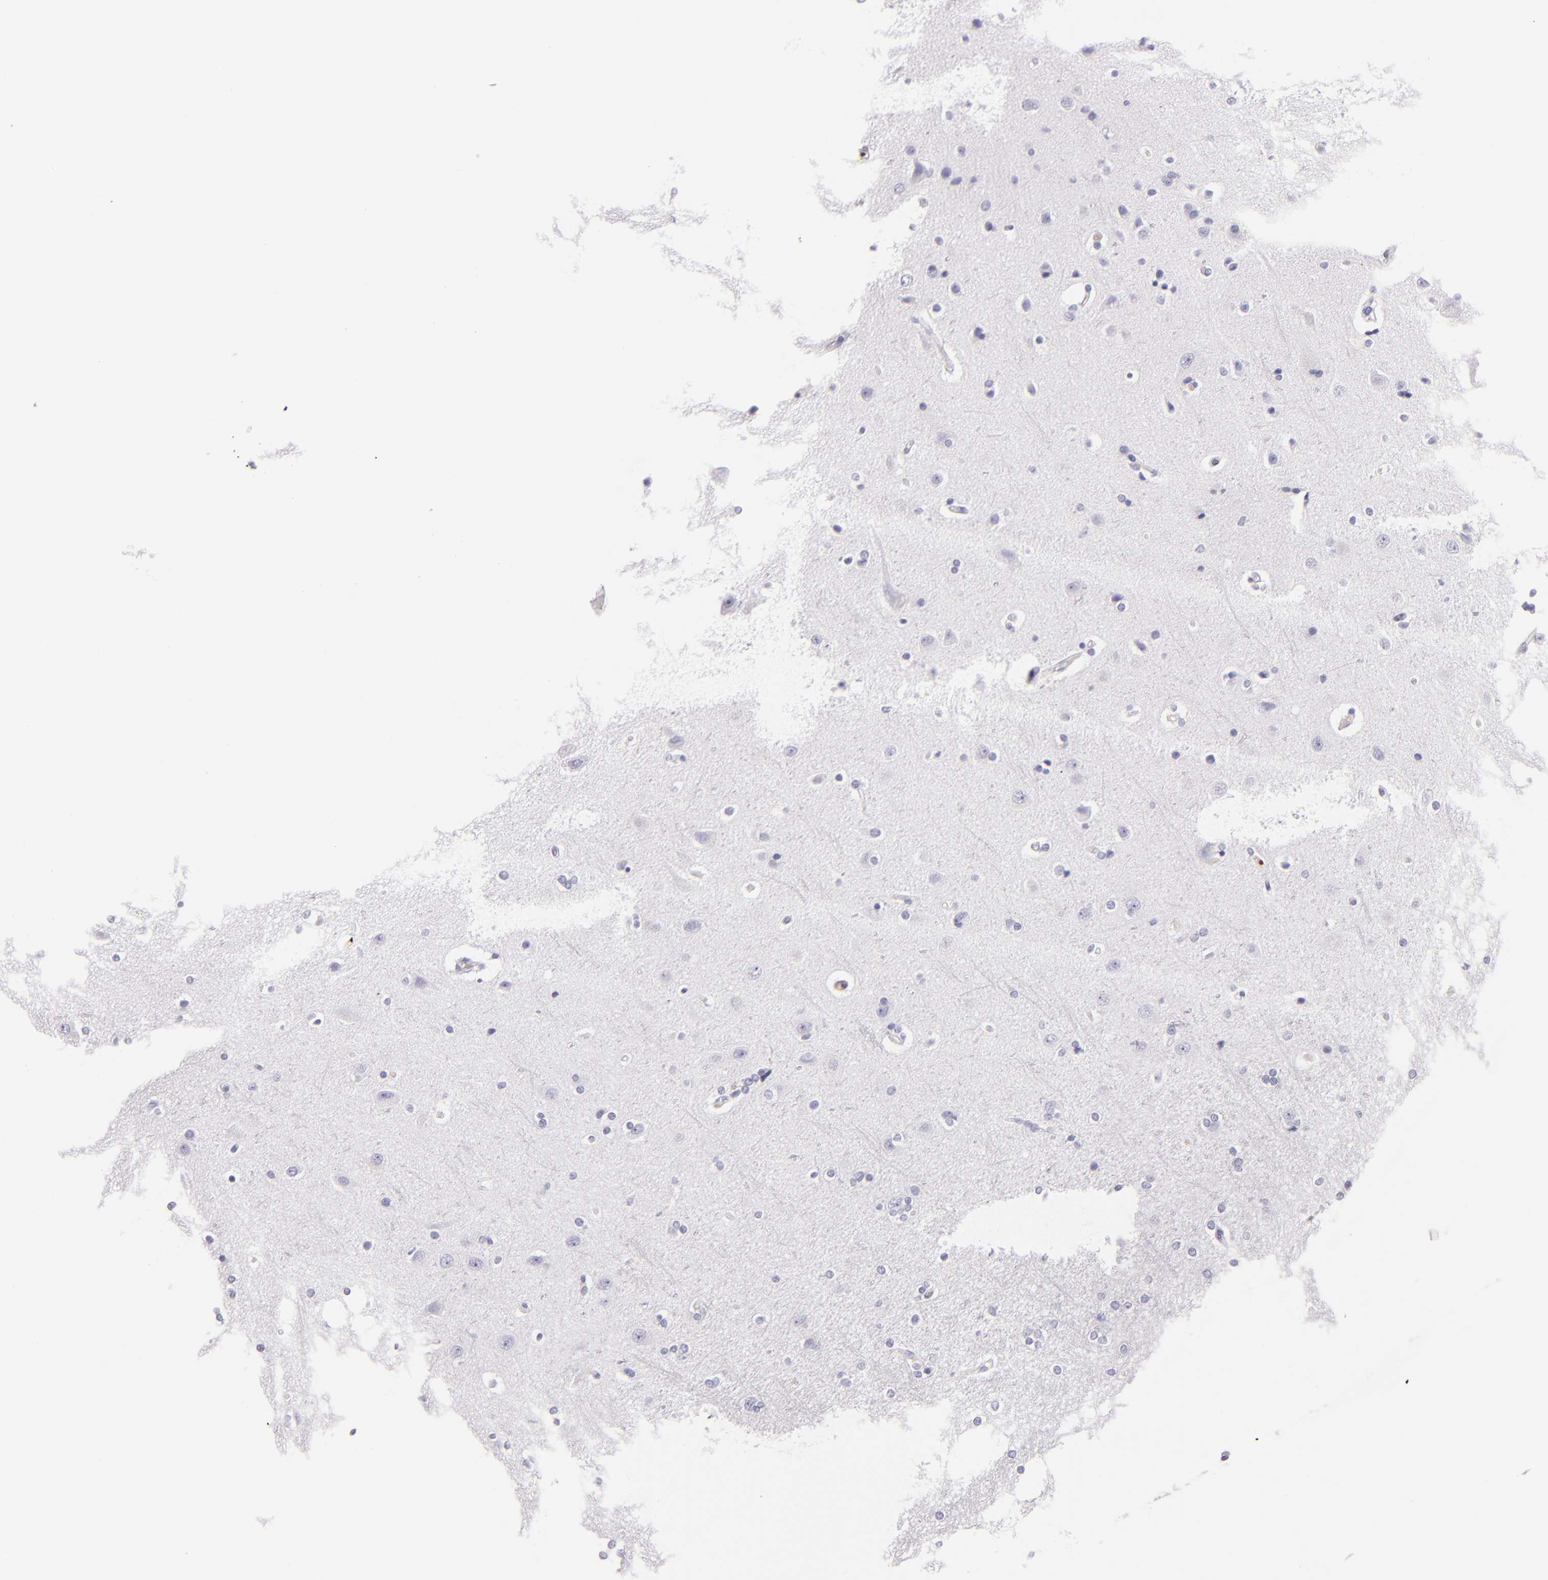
{"staining": {"intensity": "negative", "quantity": "none", "location": "none"}, "tissue": "cerebral cortex", "cell_type": "Endothelial cells", "image_type": "normal", "snomed": [{"axis": "morphology", "description": "Normal tissue, NOS"}, {"axis": "topography", "description": "Cerebral cortex"}], "caption": "IHC photomicrograph of unremarkable cerebral cortex: cerebral cortex stained with DAB reveals no significant protein staining in endothelial cells.", "gene": "GP1BA", "patient": {"sex": "female", "age": 54}}